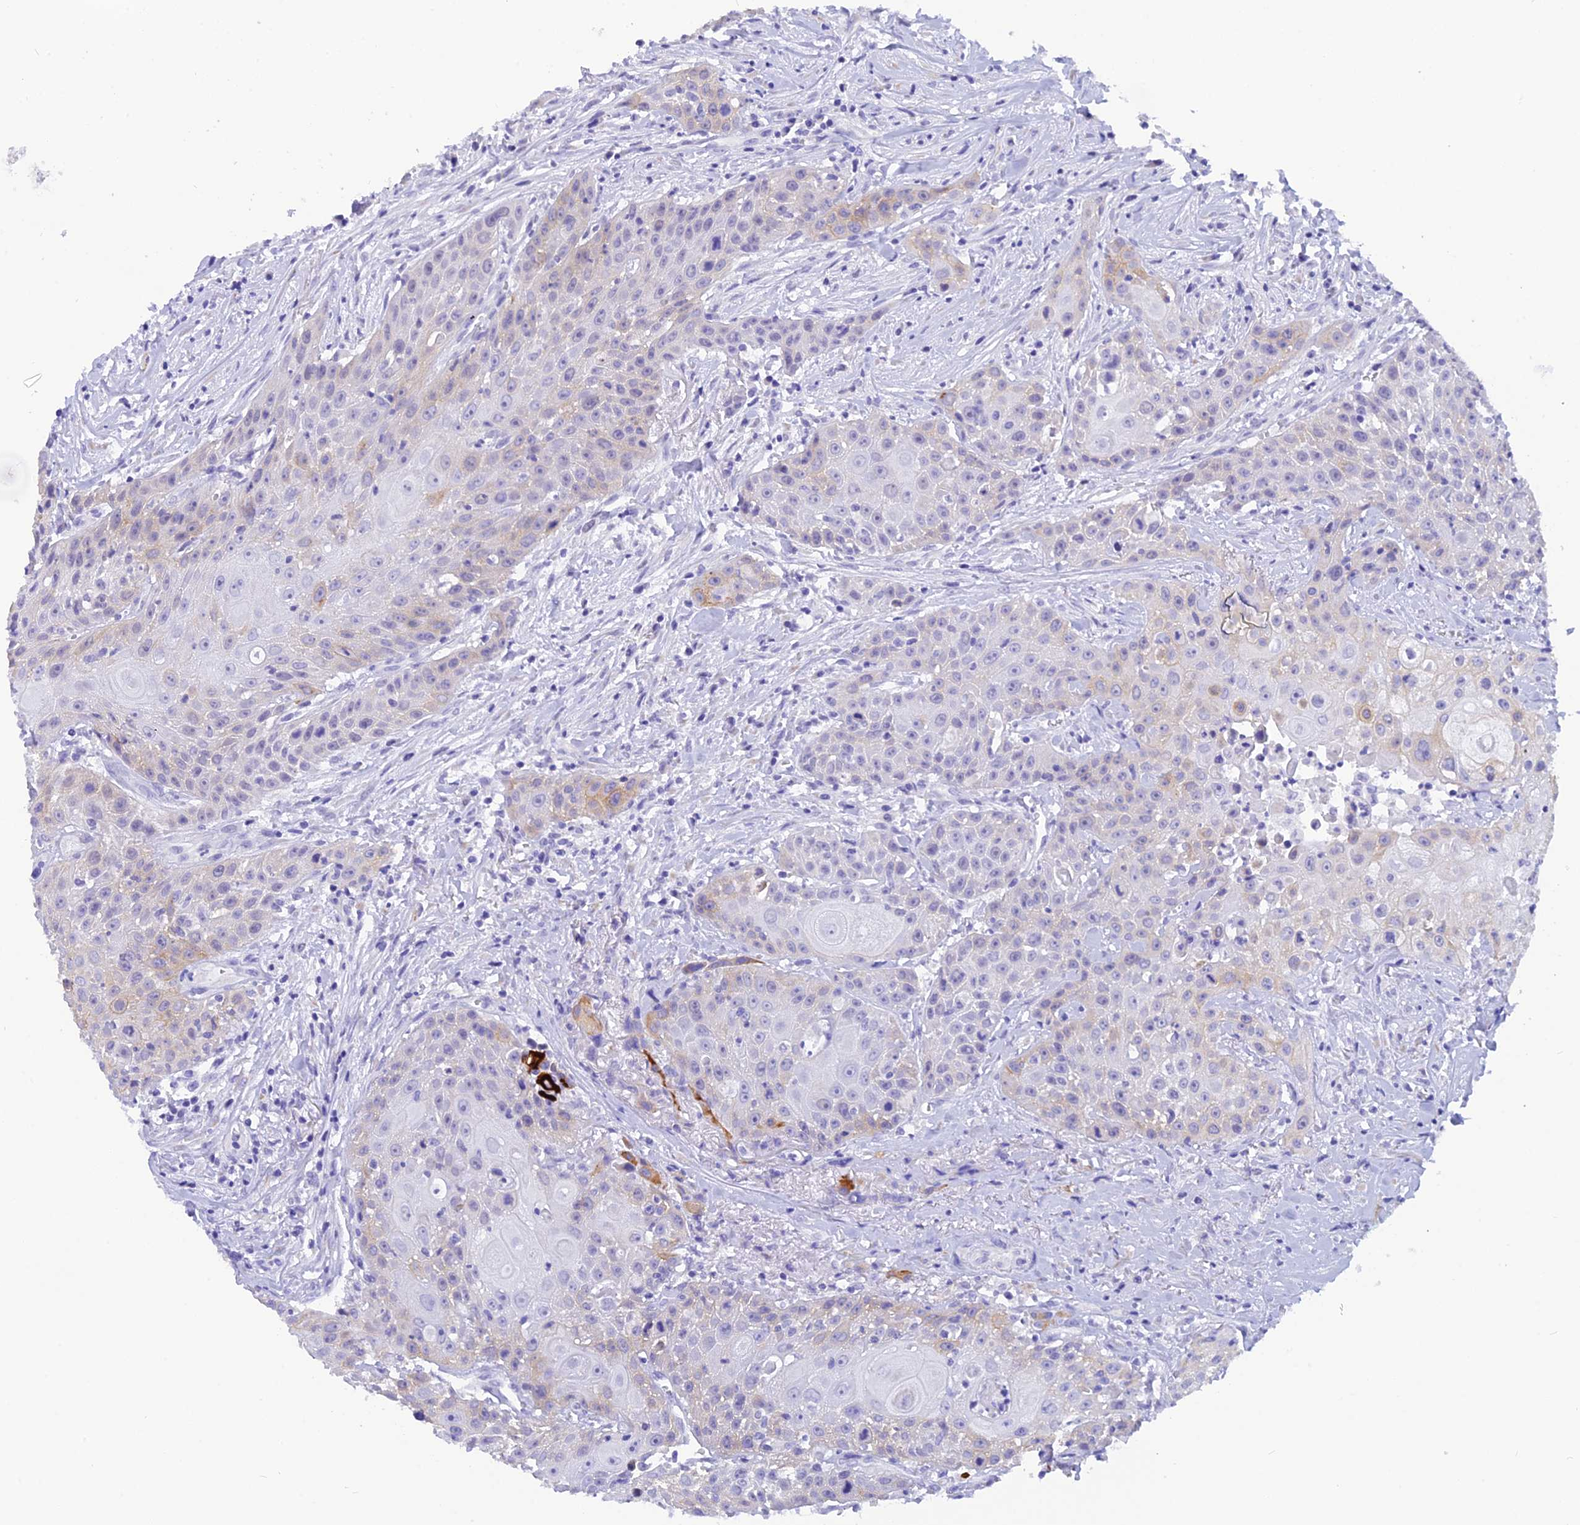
{"staining": {"intensity": "weak", "quantity": "<25%", "location": "cytoplasmic/membranous"}, "tissue": "head and neck cancer", "cell_type": "Tumor cells", "image_type": "cancer", "snomed": [{"axis": "morphology", "description": "Squamous cell carcinoma, NOS"}, {"axis": "topography", "description": "Oral tissue"}, {"axis": "topography", "description": "Head-Neck"}], "caption": "Immunohistochemistry photomicrograph of human head and neck cancer (squamous cell carcinoma) stained for a protein (brown), which displays no staining in tumor cells.", "gene": "KDELR3", "patient": {"sex": "female", "age": 82}}